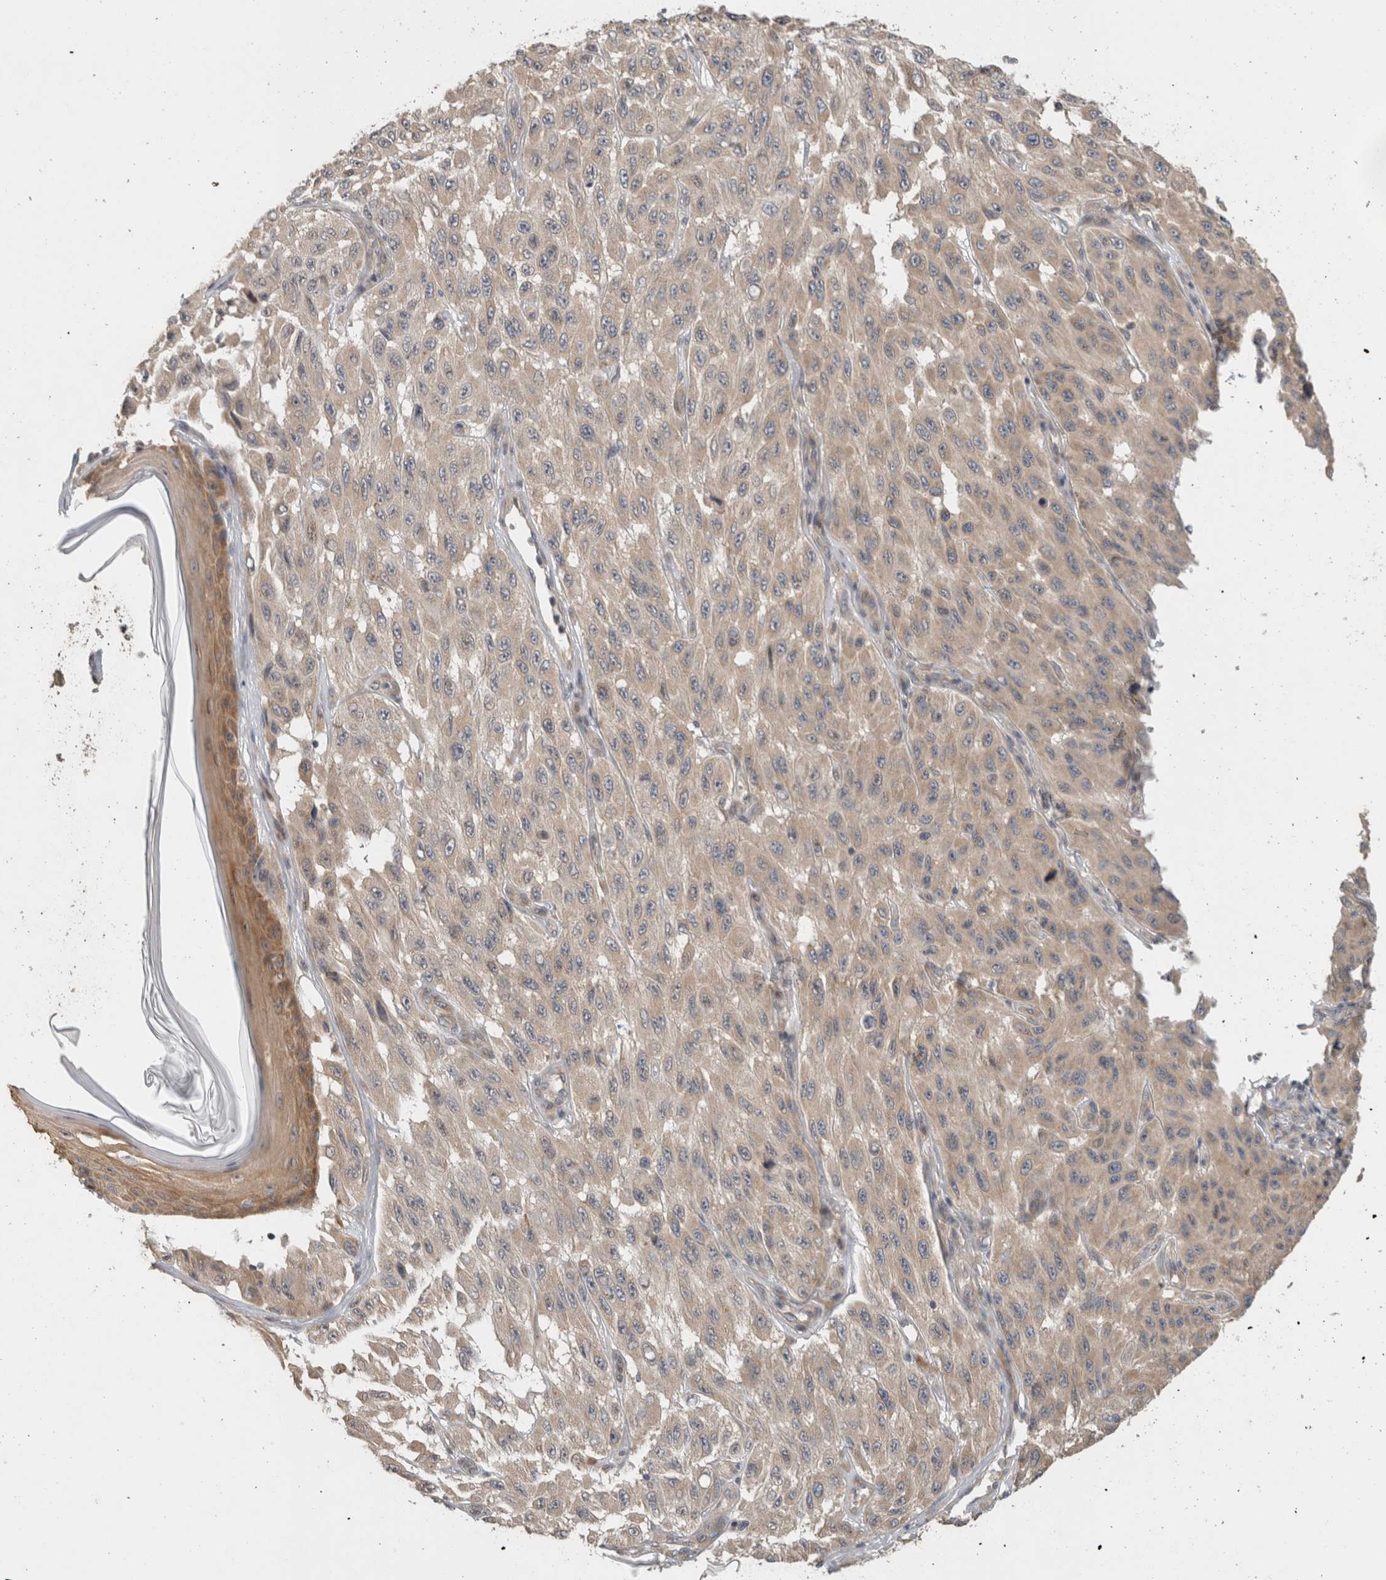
{"staining": {"intensity": "weak", "quantity": ">75%", "location": "cytoplasmic/membranous"}, "tissue": "melanoma", "cell_type": "Tumor cells", "image_type": "cancer", "snomed": [{"axis": "morphology", "description": "Malignant melanoma, NOS"}, {"axis": "topography", "description": "Skin"}], "caption": "An image of human malignant melanoma stained for a protein shows weak cytoplasmic/membranous brown staining in tumor cells.", "gene": "PUM1", "patient": {"sex": "male", "age": 30}}